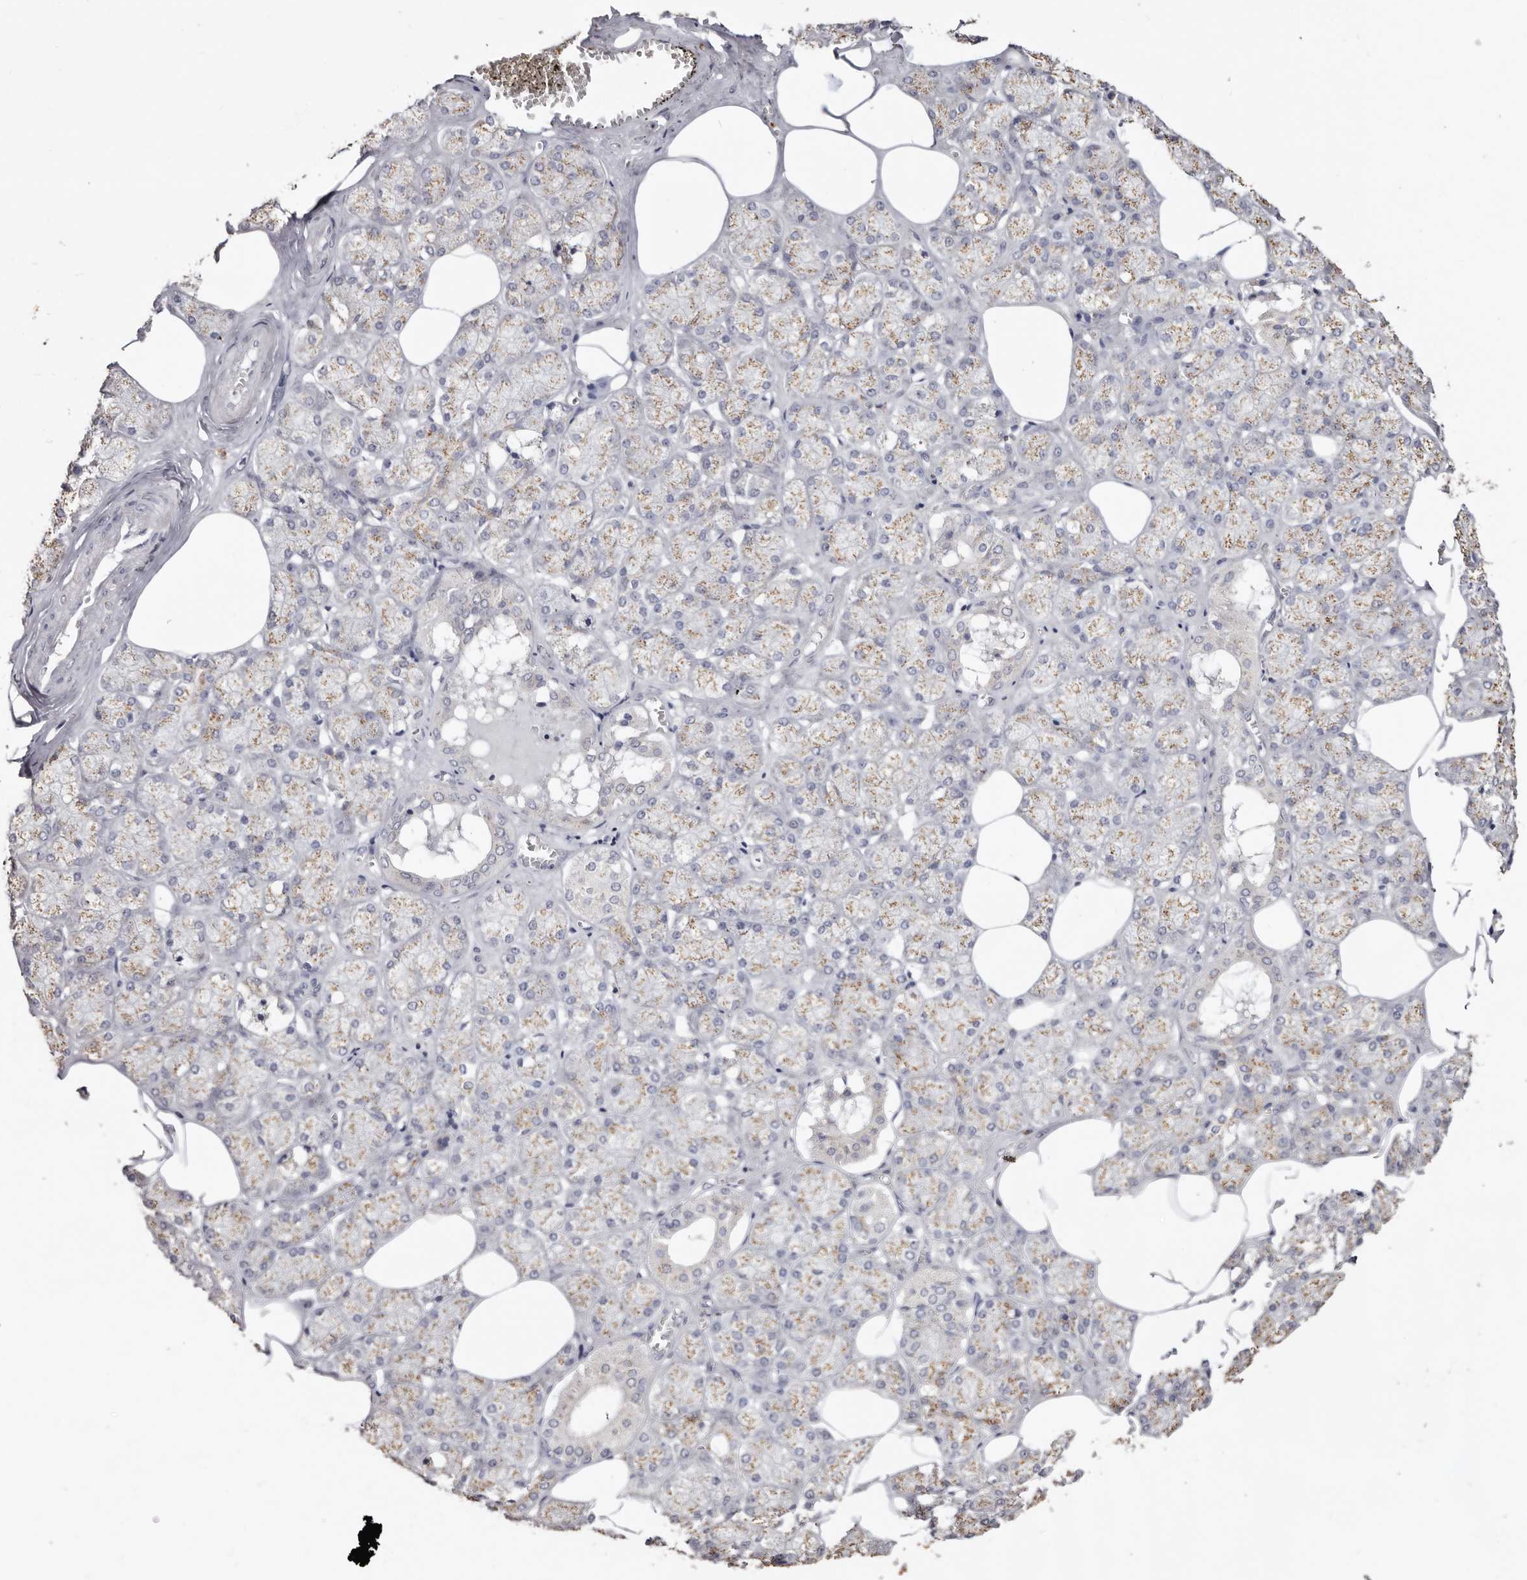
{"staining": {"intensity": "moderate", "quantity": "25%-75%", "location": "cytoplasmic/membranous"}, "tissue": "salivary gland", "cell_type": "Glandular cells", "image_type": "normal", "snomed": [{"axis": "morphology", "description": "Normal tissue, NOS"}, {"axis": "topography", "description": "Salivary gland"}], "caption": "The histopathology image exhibits immunohistochemical staining of unremarkable salivary gland. There is moderate cytoplasmic/membranous expression is seen in about 25%-75% of glandular cells.", "gene": "LGALS7B", "patient": {"sex": "male", "age": 62}}